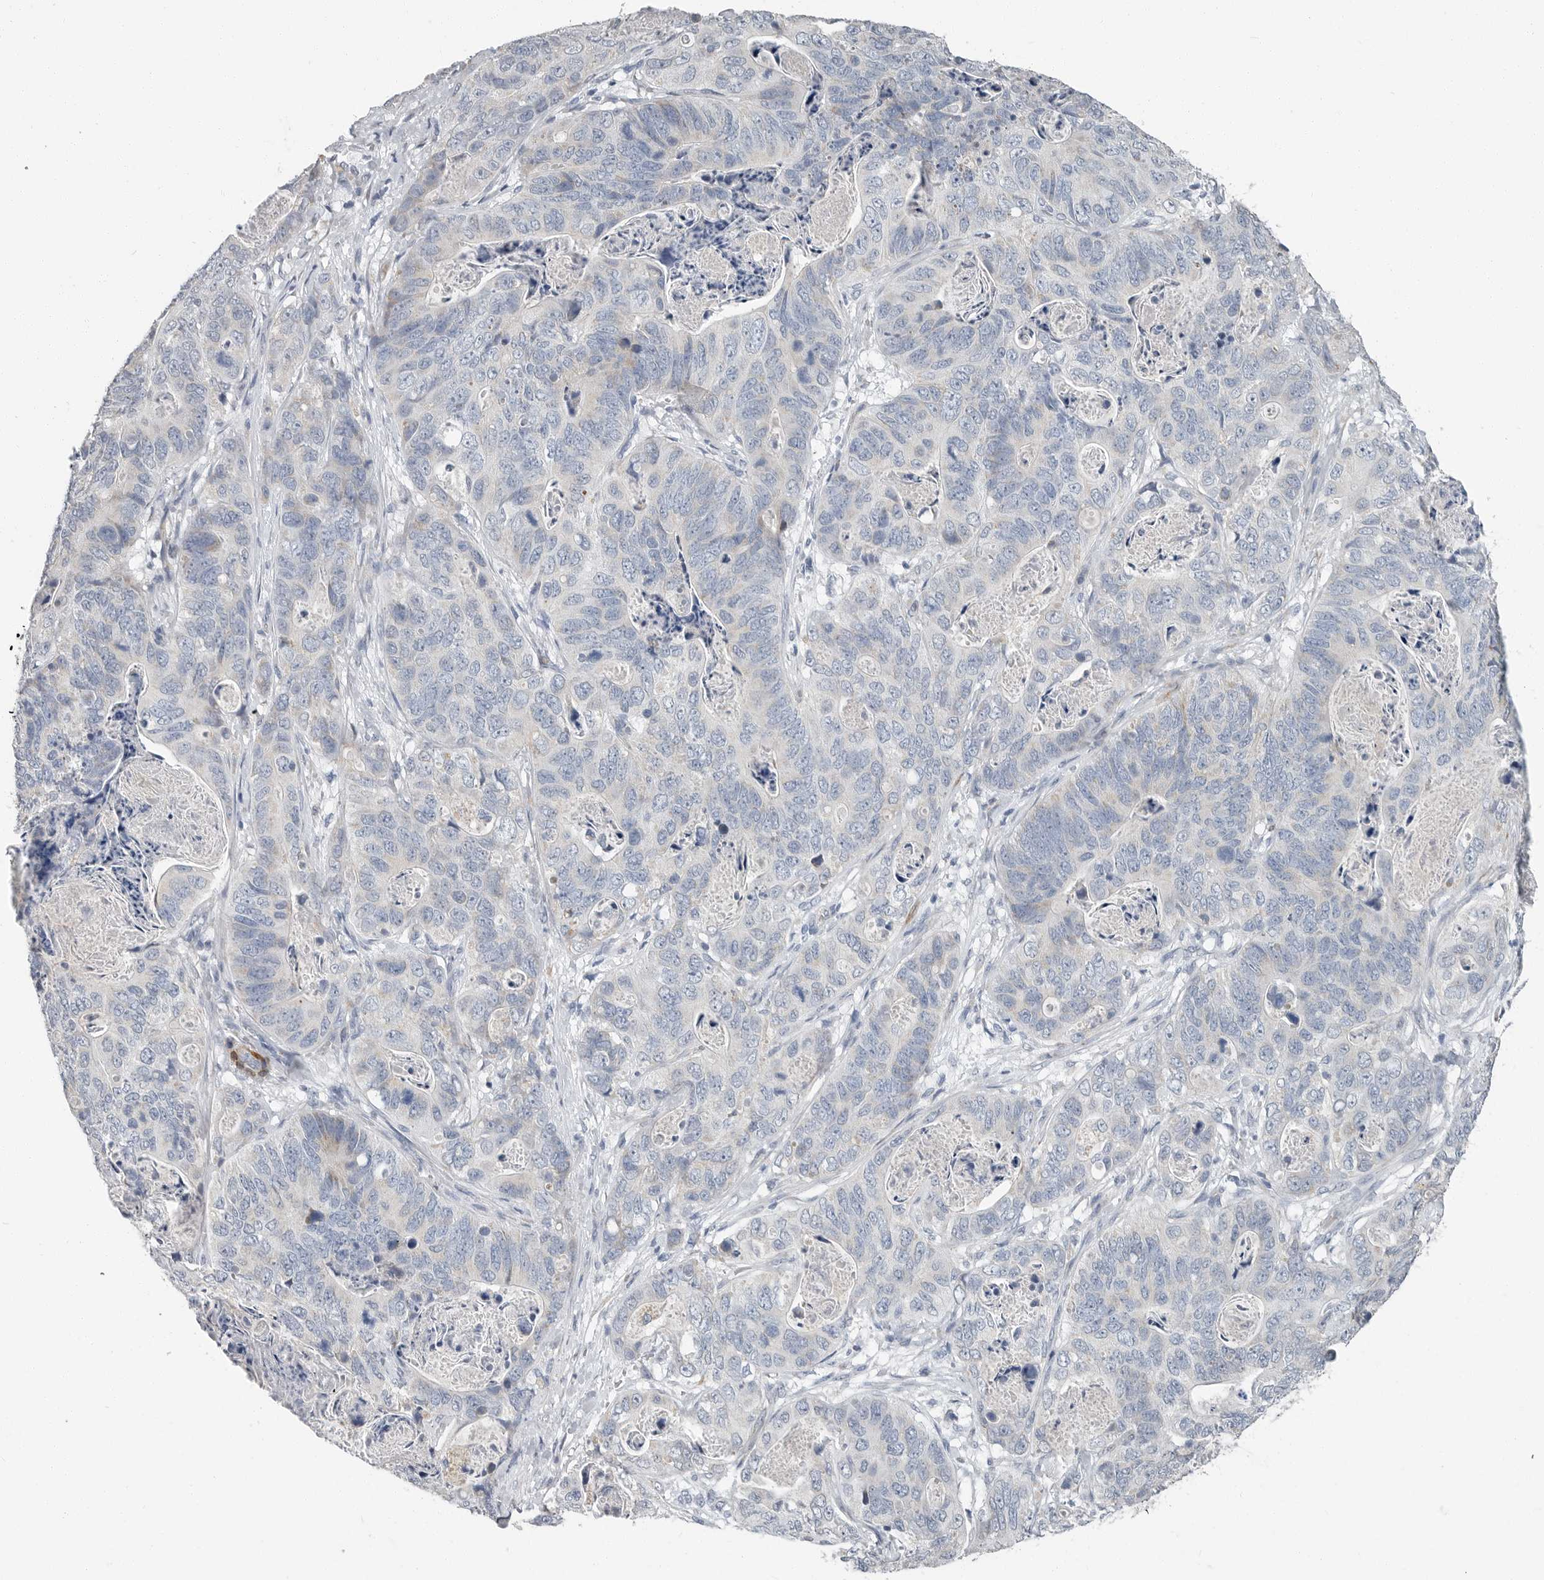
{"staining": {"intensity": "negative", "quantity": "none", "location": "none"}, "tissue": "stomach cancer", "cell_type": "Tumor cells", "image_type": "cancer", "snomed": [{"axis": "morphology", "description": "Normal tissue, NOS"}, {"axis": "morphology", "description": "Adenocarcinoma, NOS"}, {"axis": "topography", "description": "Stomach"}], "caption": "Immunohistochemistry (IHC) of human adenocarcinoma (stomach) shows no staining in tumor cells.", "gene": "PLN", "patient": {"sex": "female", "age": 89}}